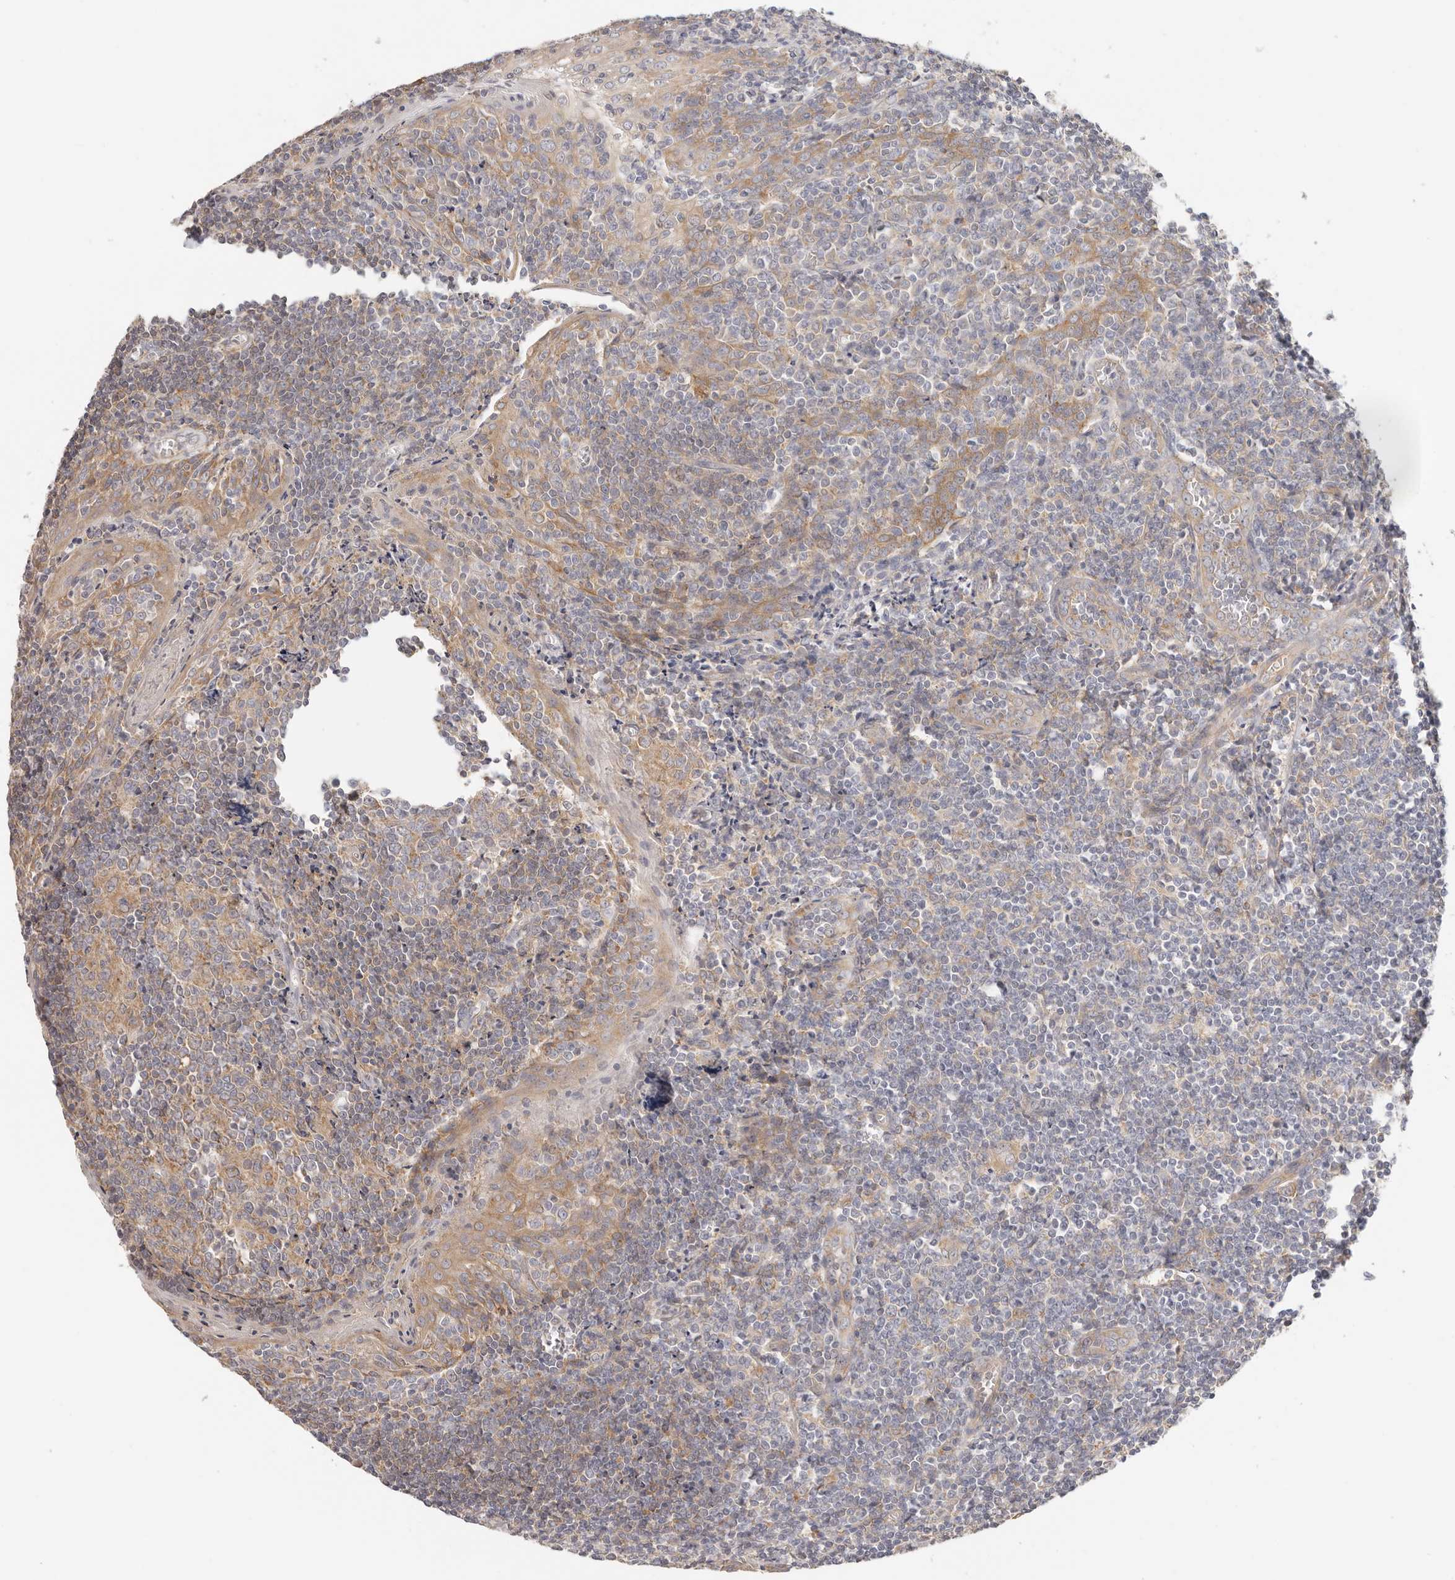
{"staining": {"intensity": "negative", "quantity": "none", "location": "none"}, "tissue": "tonsil", "cell_type": "Germinal center cells", "image_type": "normal", "snomed": [{"axis": "morphology", "description": "Normal tissue, NOS"}, {"axis": "topography", "description": "Tonsil"}], "caption": "High power microscopy micrograph of an immunohistochemistry (IHC) micrograph of benign tonsil, revealing no significant staining in germinal center cells.", "gene": "AFDN", "patient": {"sex": "male", "age": 27}}